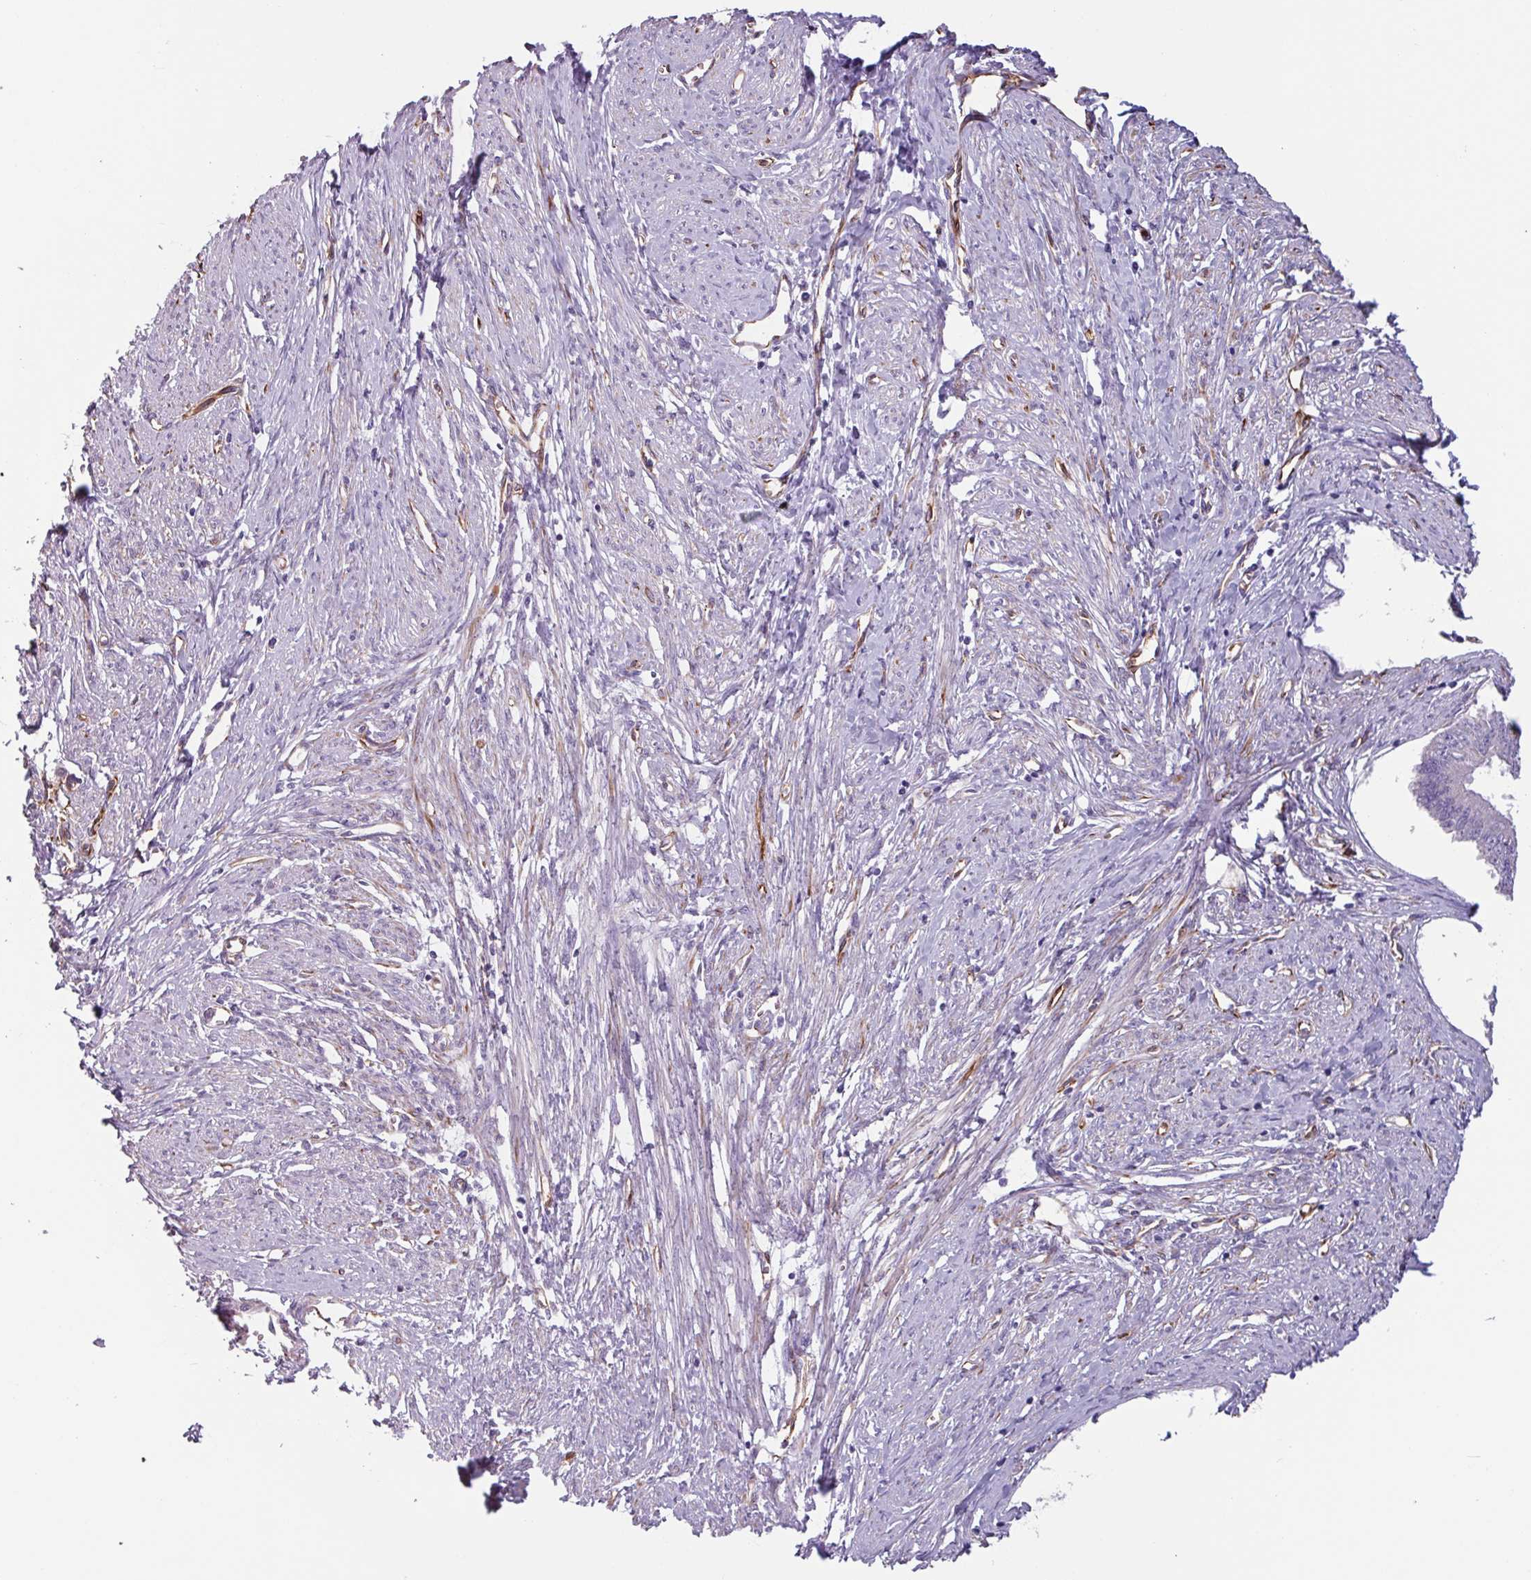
{"staining": {"intensity": "negative", "quantity": "none", "location": "none"}, "tissue": "endometrial cancer", "cell_type": "Tumor cells", "image_type": "cancer", "snomed": [{"axis": "morphology", "description": "Adenocarcinoma, NOS"}, {"axis": "topography", "description": "Endometrium"}], "caption": "A high-resolution histopathology image shows IHC staining of endometrial adenocarcinoma, which displays no significant staining in tumor cells.", "gene": "BTD", "patient": {"sex": "female", "age": 76}}